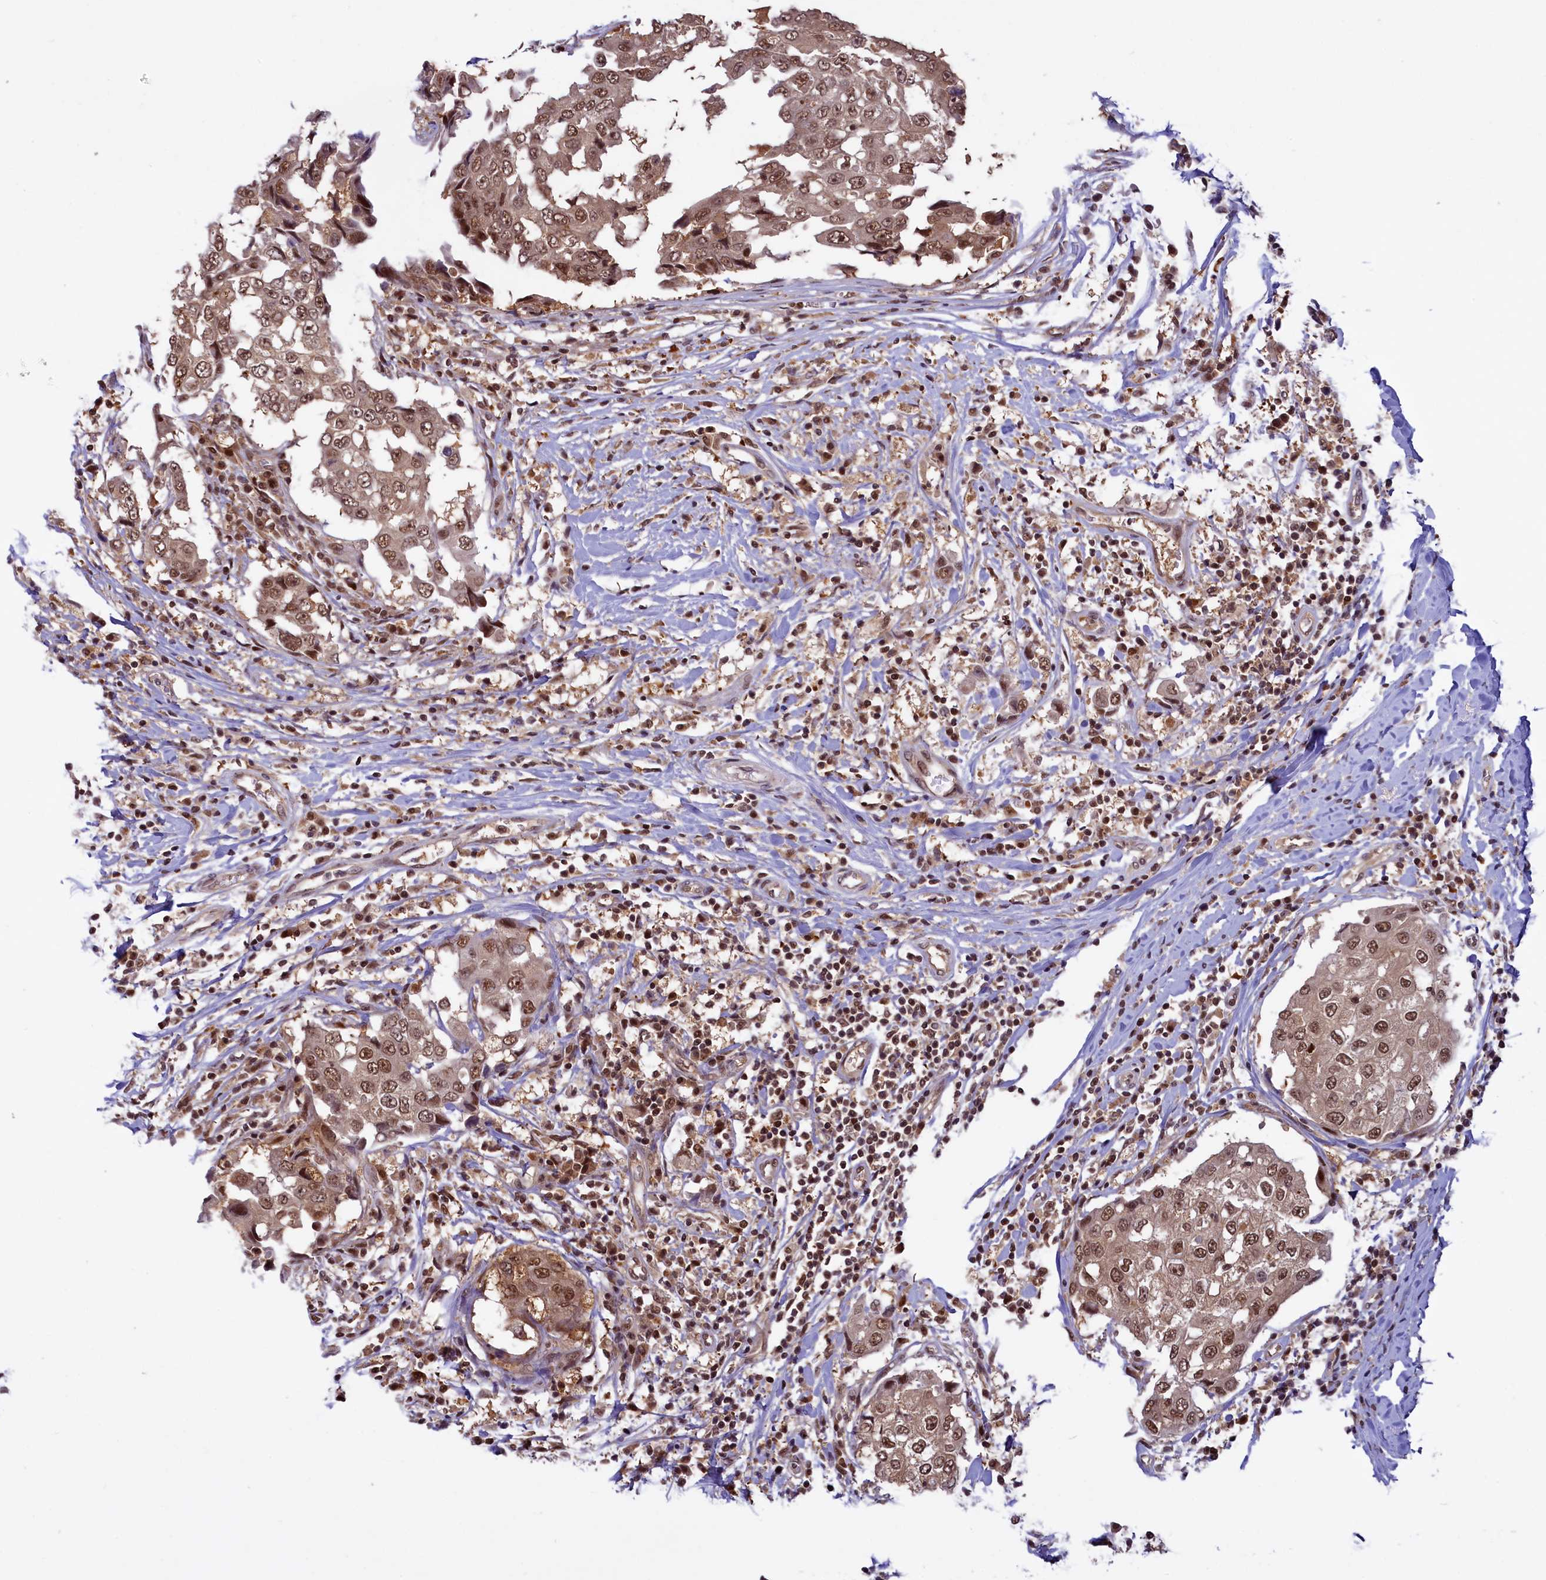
{"staining": {"intensity": "moderate", "quantity": ">75%", "location": "cytoplasmic/membranous,nuclear"}, "tissue": "breast cancer", "cell_type": "Tumor cells", "image_type": "cancer", "snomed": [{"axis": "morphology", "description": "Duct carcinoma"}, {"axis": "topography", "description": "Breast"}], "caption": "Immunohistochemistry staining of breast invasive ductal carcinoma, which exhibits medium levels of moderate cytoplasmic/membranous and nuclear expression in approximately >75% of tumor cells indicating moderate cytoplasmic/membranous and nuclear protein staining. The staining was performed using DAB (3,3'-diaminobenzidine) (brown) for protein detection and nuclei were counterstained in hematoxylin (blue).", "gene": "SLC7A6OS", "patient": {"sex": "female", "age": 27}}